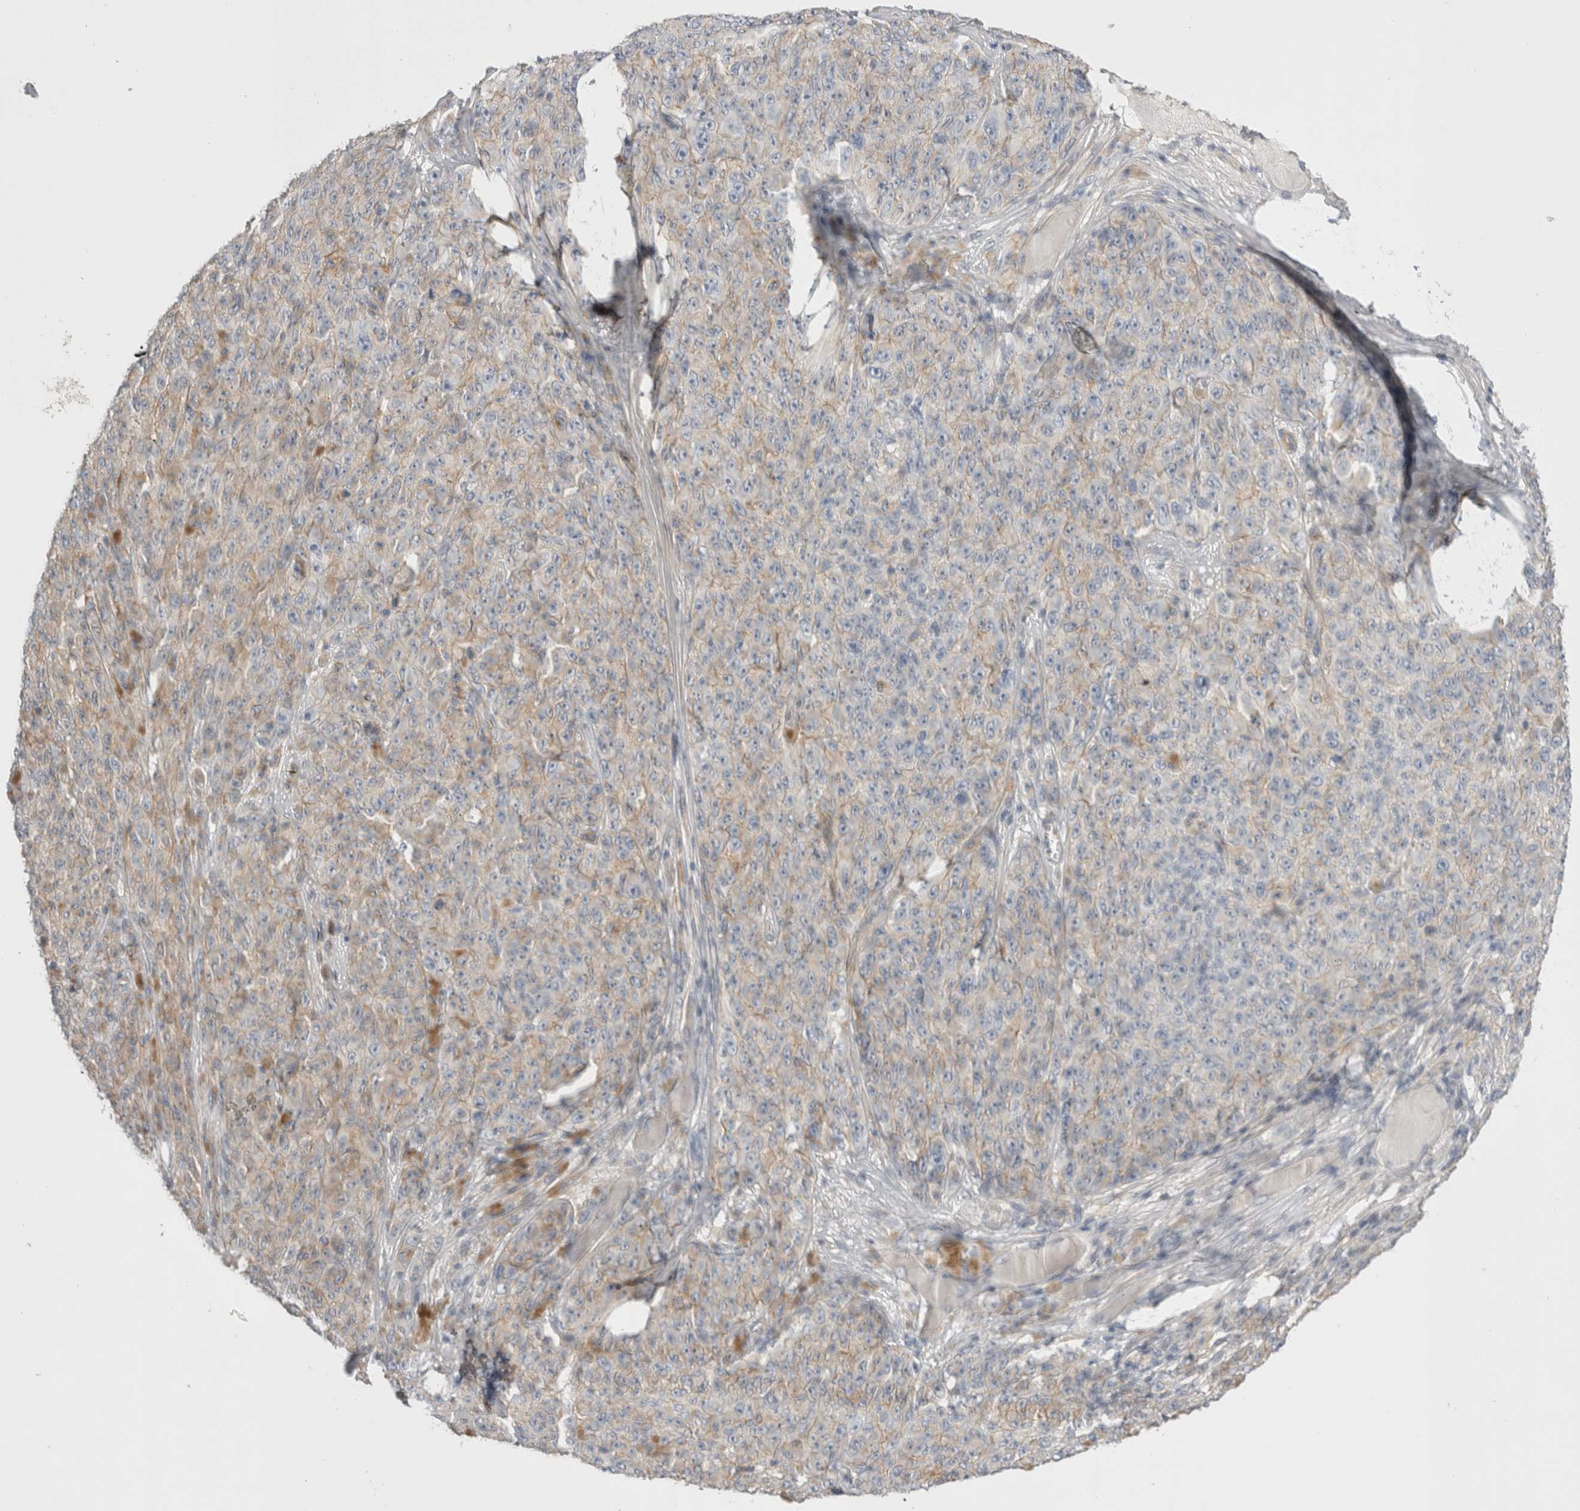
{"staining": {"intensity": "weak", "quantity": "25%-75%", "location": "cytoplasmic/membranous"}, "tissue": "melanoma", "cell_type": "Tumor cells", "image_type": "cancer", "snomed": [{"axis": "morphology", "description": "Malignant melanoma, NOS"}, {"axis": "topography", "description": "Skin"}], "caption": "Weak cytoplasmic/membranous protein expression is appreciated in approximately 25%-75% of tumor cells in malignant melanoma.", "gene": "VANGL1", "patient": {"sex": "female", "age": 82}}